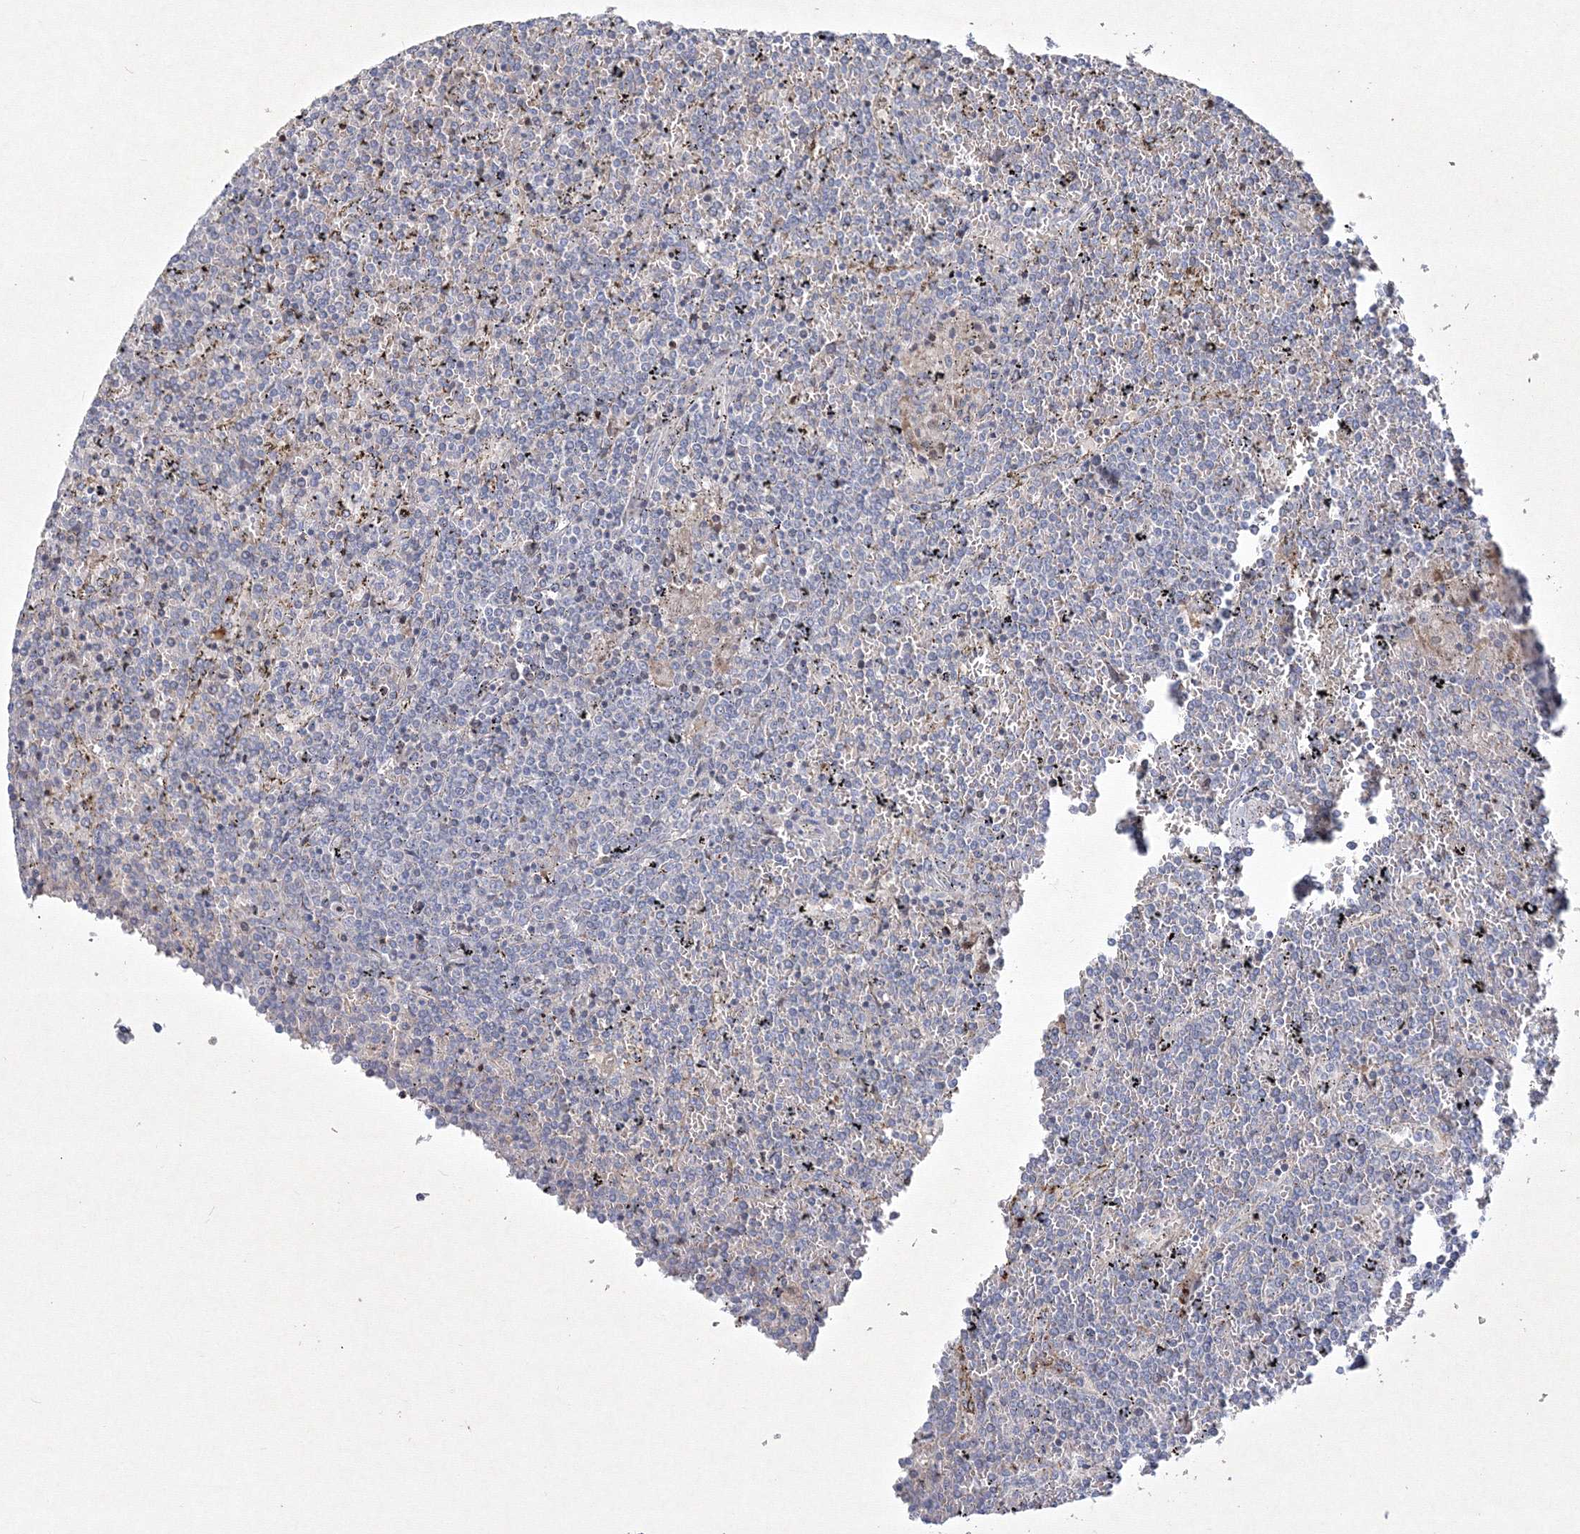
{"staining": {"intensity": "negative", "quantity": "none", "location": "none"}, "tissue": "lymphoma", "cell_type": "Tumor cells", "image_type": "cancer", "snomed": [{"axis": "morphology", "description": "Malignant lymphoma, non-Hodgkin's type, Low grade"}, {"axis": "topography", "description": "Spleen"}], "caption": "This is an immunohistochemistry micrograph of human lymphoma. There is no positivity in tumor cells.", "gene": "CXXC4", "patient": {"sex": "female", "age": 19}}